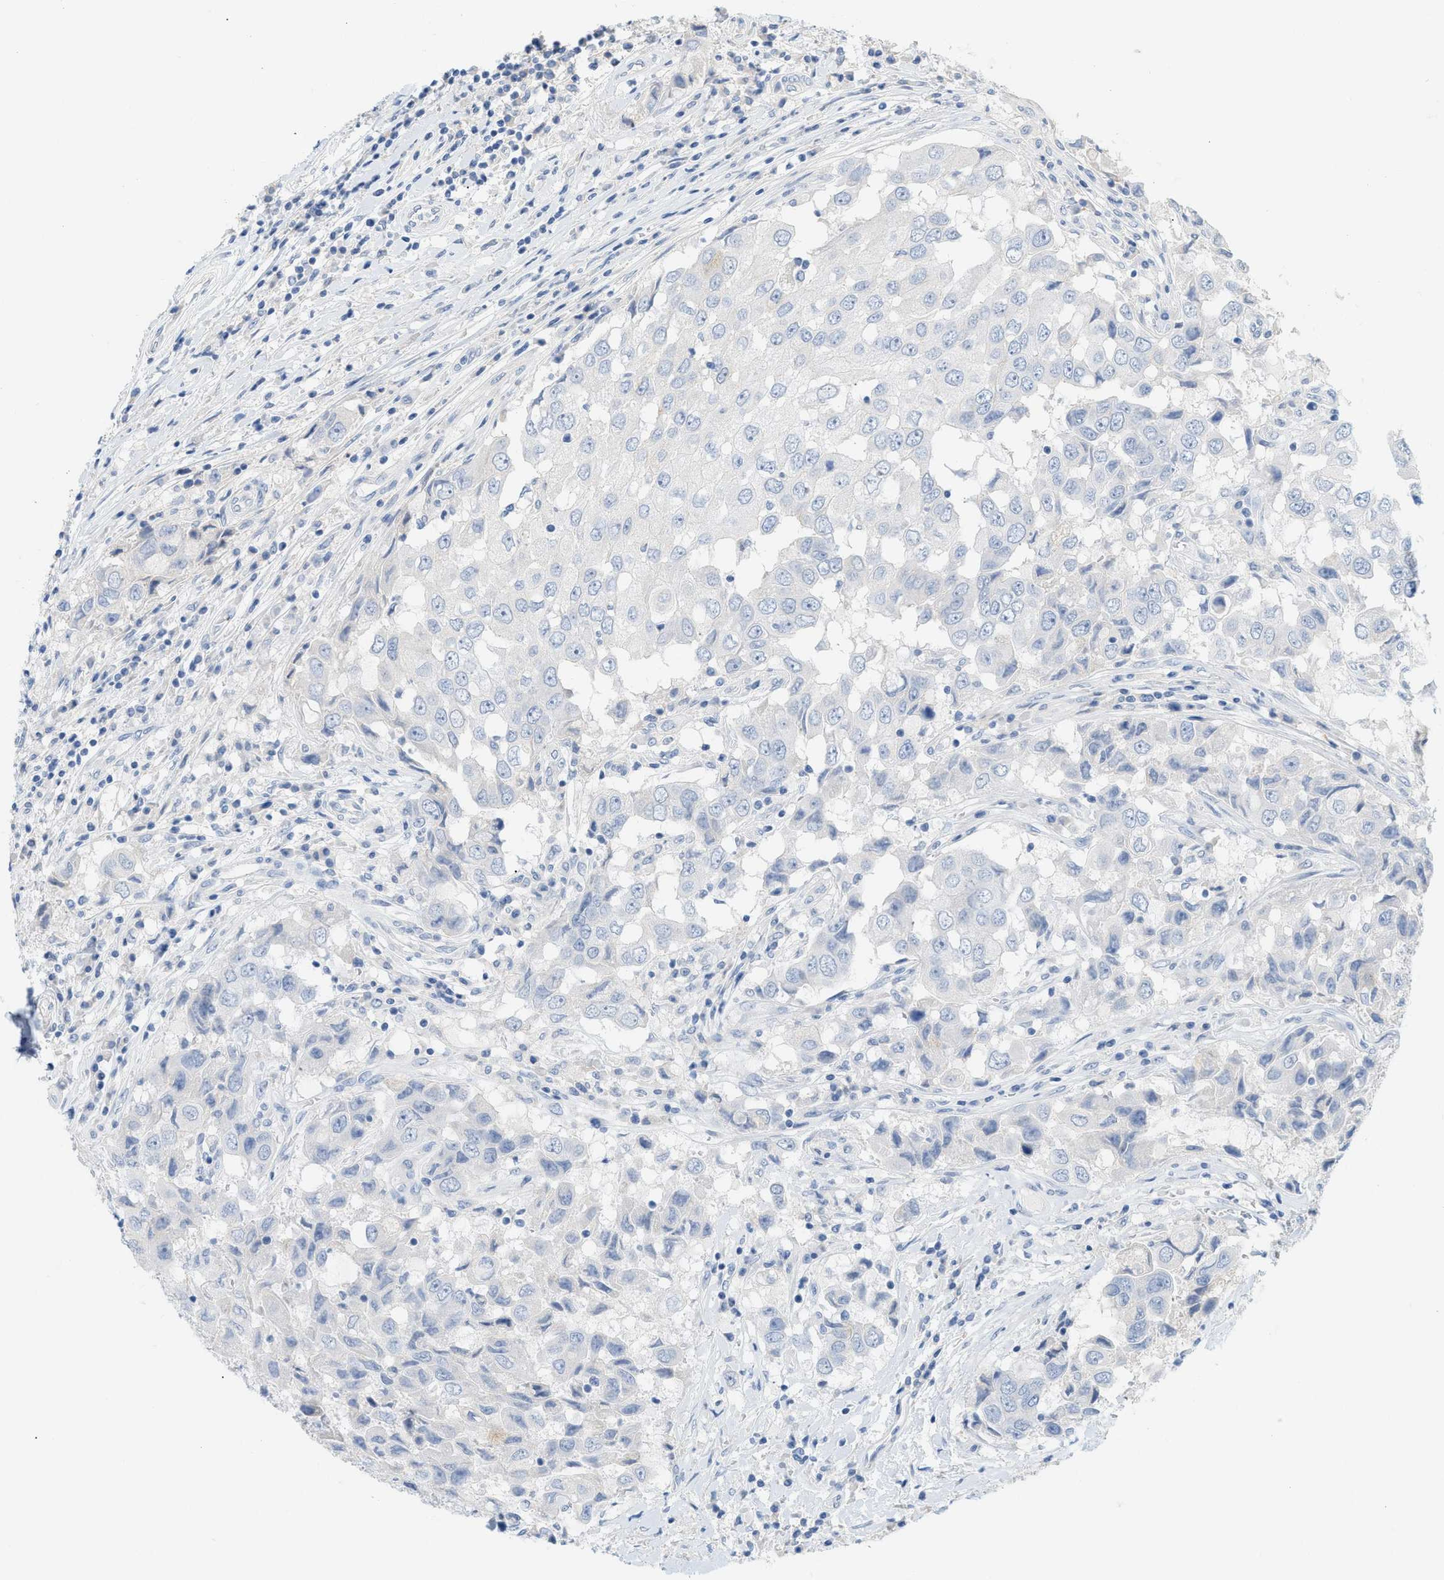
{"staining": {"intensity": "negative", "quantity": "none", "location": "none"}, "tissue": "breast cancer", "cell_type": "Tumor cells", "image_type": "cancer", "snomed": [{"axis": "morphology", "description": "Duct carcinoma"}, {"axis": "topography", "description": "Breast"}], "caption": "Breast cancer was stained to show a protein in brown. There is no significant staining in tumor cells. The staining is performed using DAB brown chromogen with nuclei counter-stained in using hematoxylin.", "gene": "PAPPA", "patient": {"sex": "female", "age": 27}}